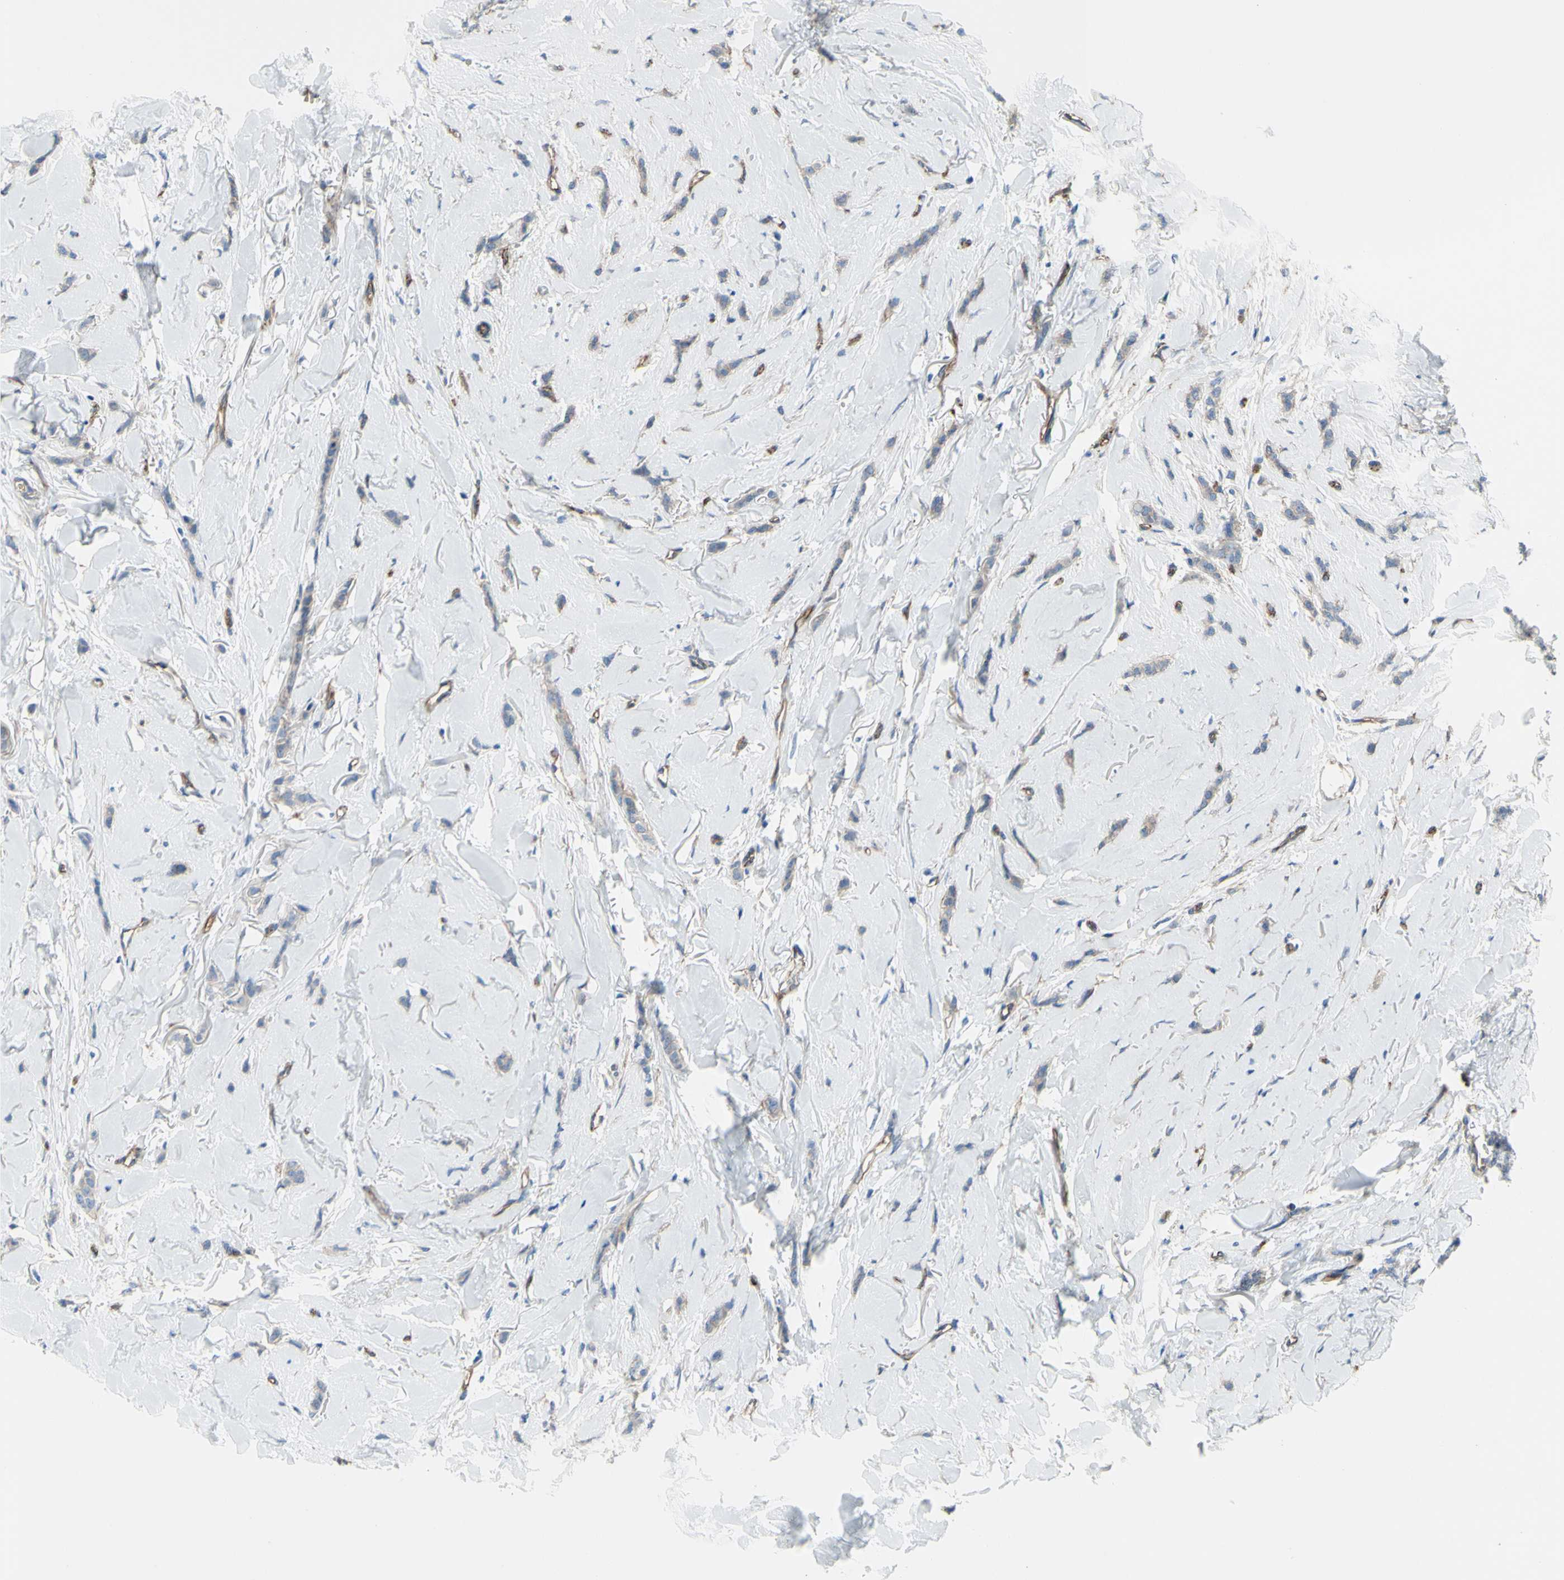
{"staining": {"intensity": "weak", "quantity": ">75%", "location": "cytoplasmic/membranous"}, "tissue": "breast cancer", "cell_type": "Tumor cells", "image_type": "cancer", "snomed": [{"axis": "morphology", "description": "Lobular carcinoma"}, {"axis": "topography", "description": "Skin"}, {"axis": "topography", "description": "Breast"}], "caption": "Protein staining shows weak cytoplasmic/membranous positivity in approximately >75% of tumor cells in breast cancer (lobular carcinoma).", "gene": "TPBG", "patient": {"sex": "female", "age": 46}}